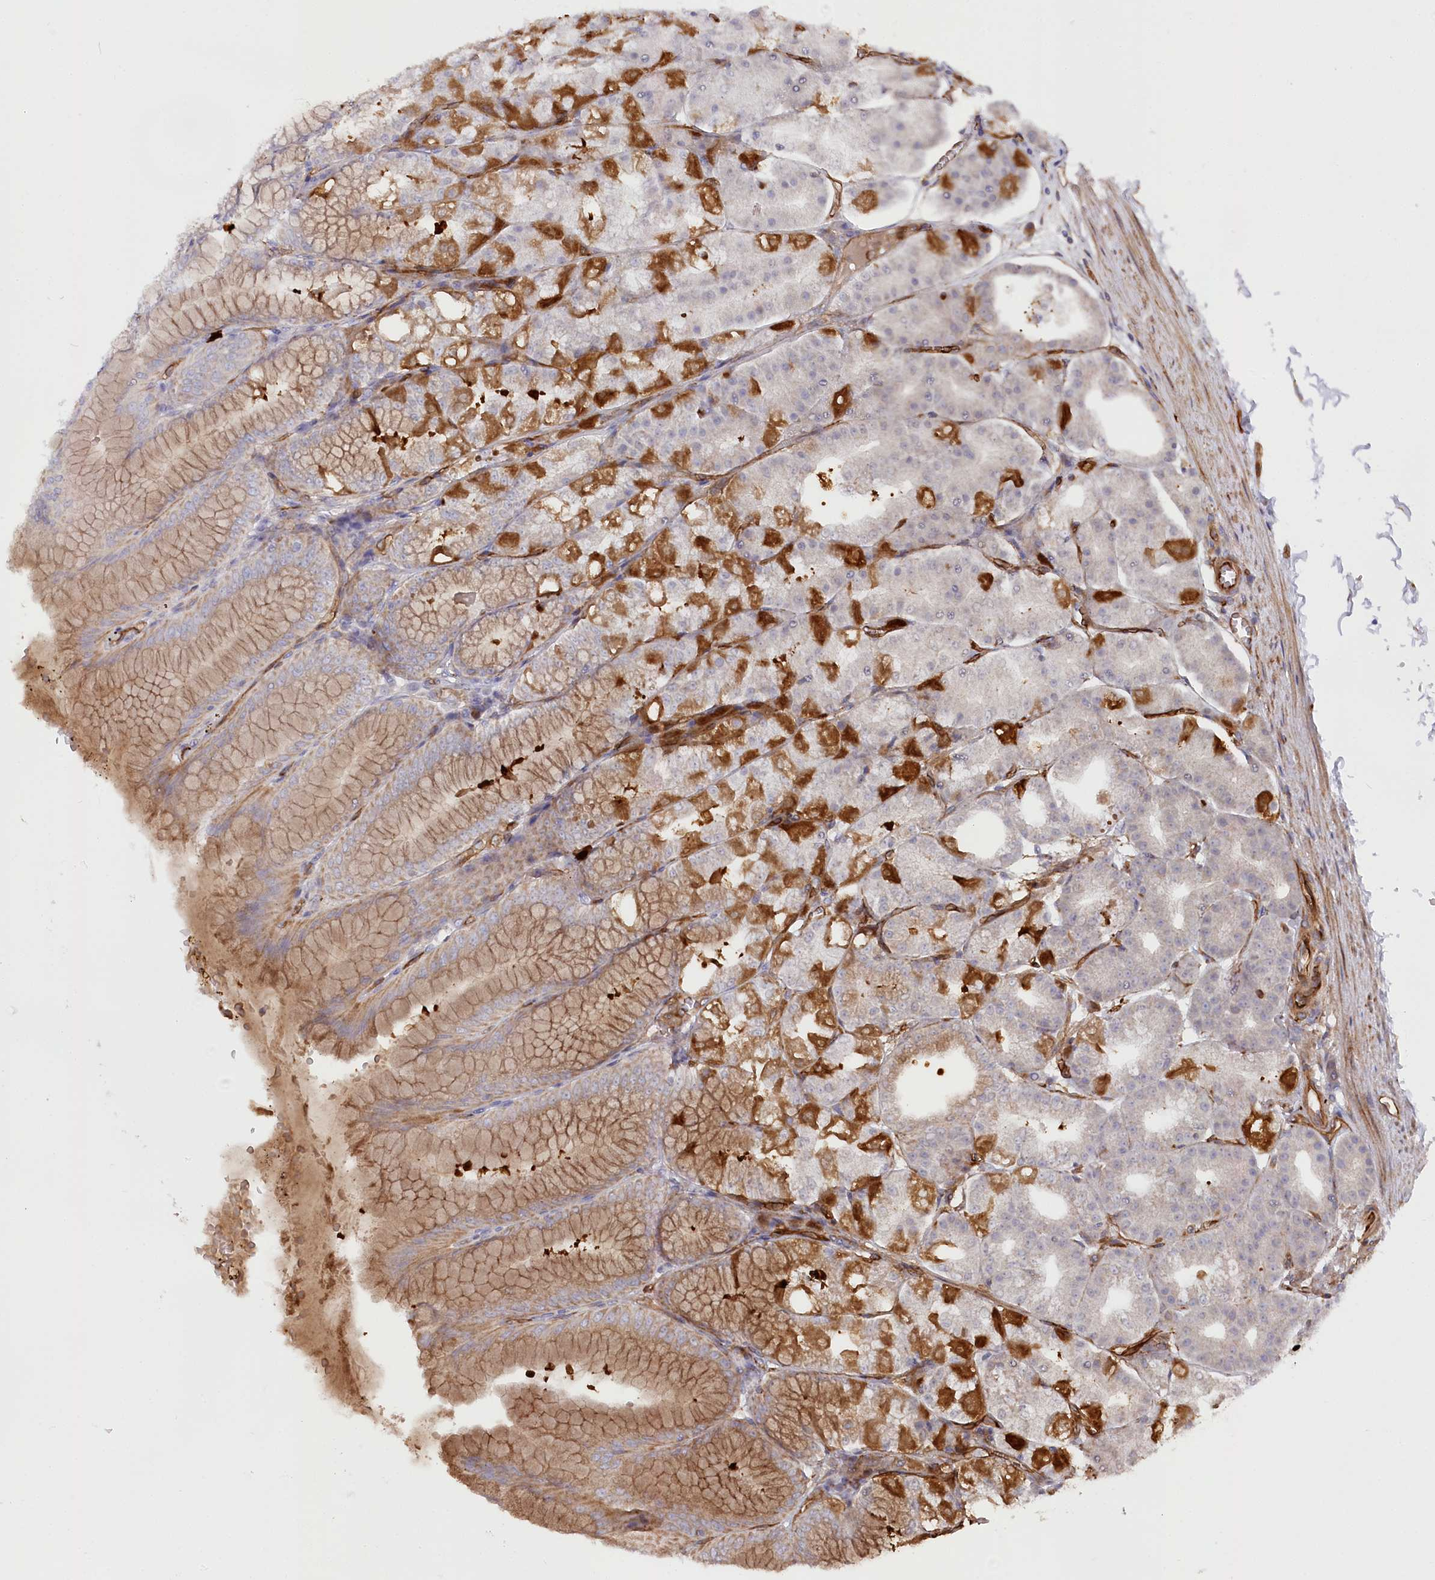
{"staining": {"intensity": "strong", "quantity": "25%-75%", "location": "cytoplasmic/membranous"}, "tissue": "stomach", "cell_type": "Glandular cells", "image_type": "normal", "snomed": [{"axis": "morphology", "description": "Normal tissue, NOS"}, {"axis": "topography", "description": "Stomach, lower"}], "caption": "Stomach stained with DAB (3,3'-diaminobenzidine) immunohistochemistry shows high levels of strong cytoplasmic/membranous positivity in about 25%-75% of glandular cells. (Stains: DAB (3,3'-diaminobenzidine) in brown, nuclei in blue, Microscopy: brightfield microscopy at high magnification).", "gene": "MTPAP", "patient": {"sex": "male", "age": 71}}